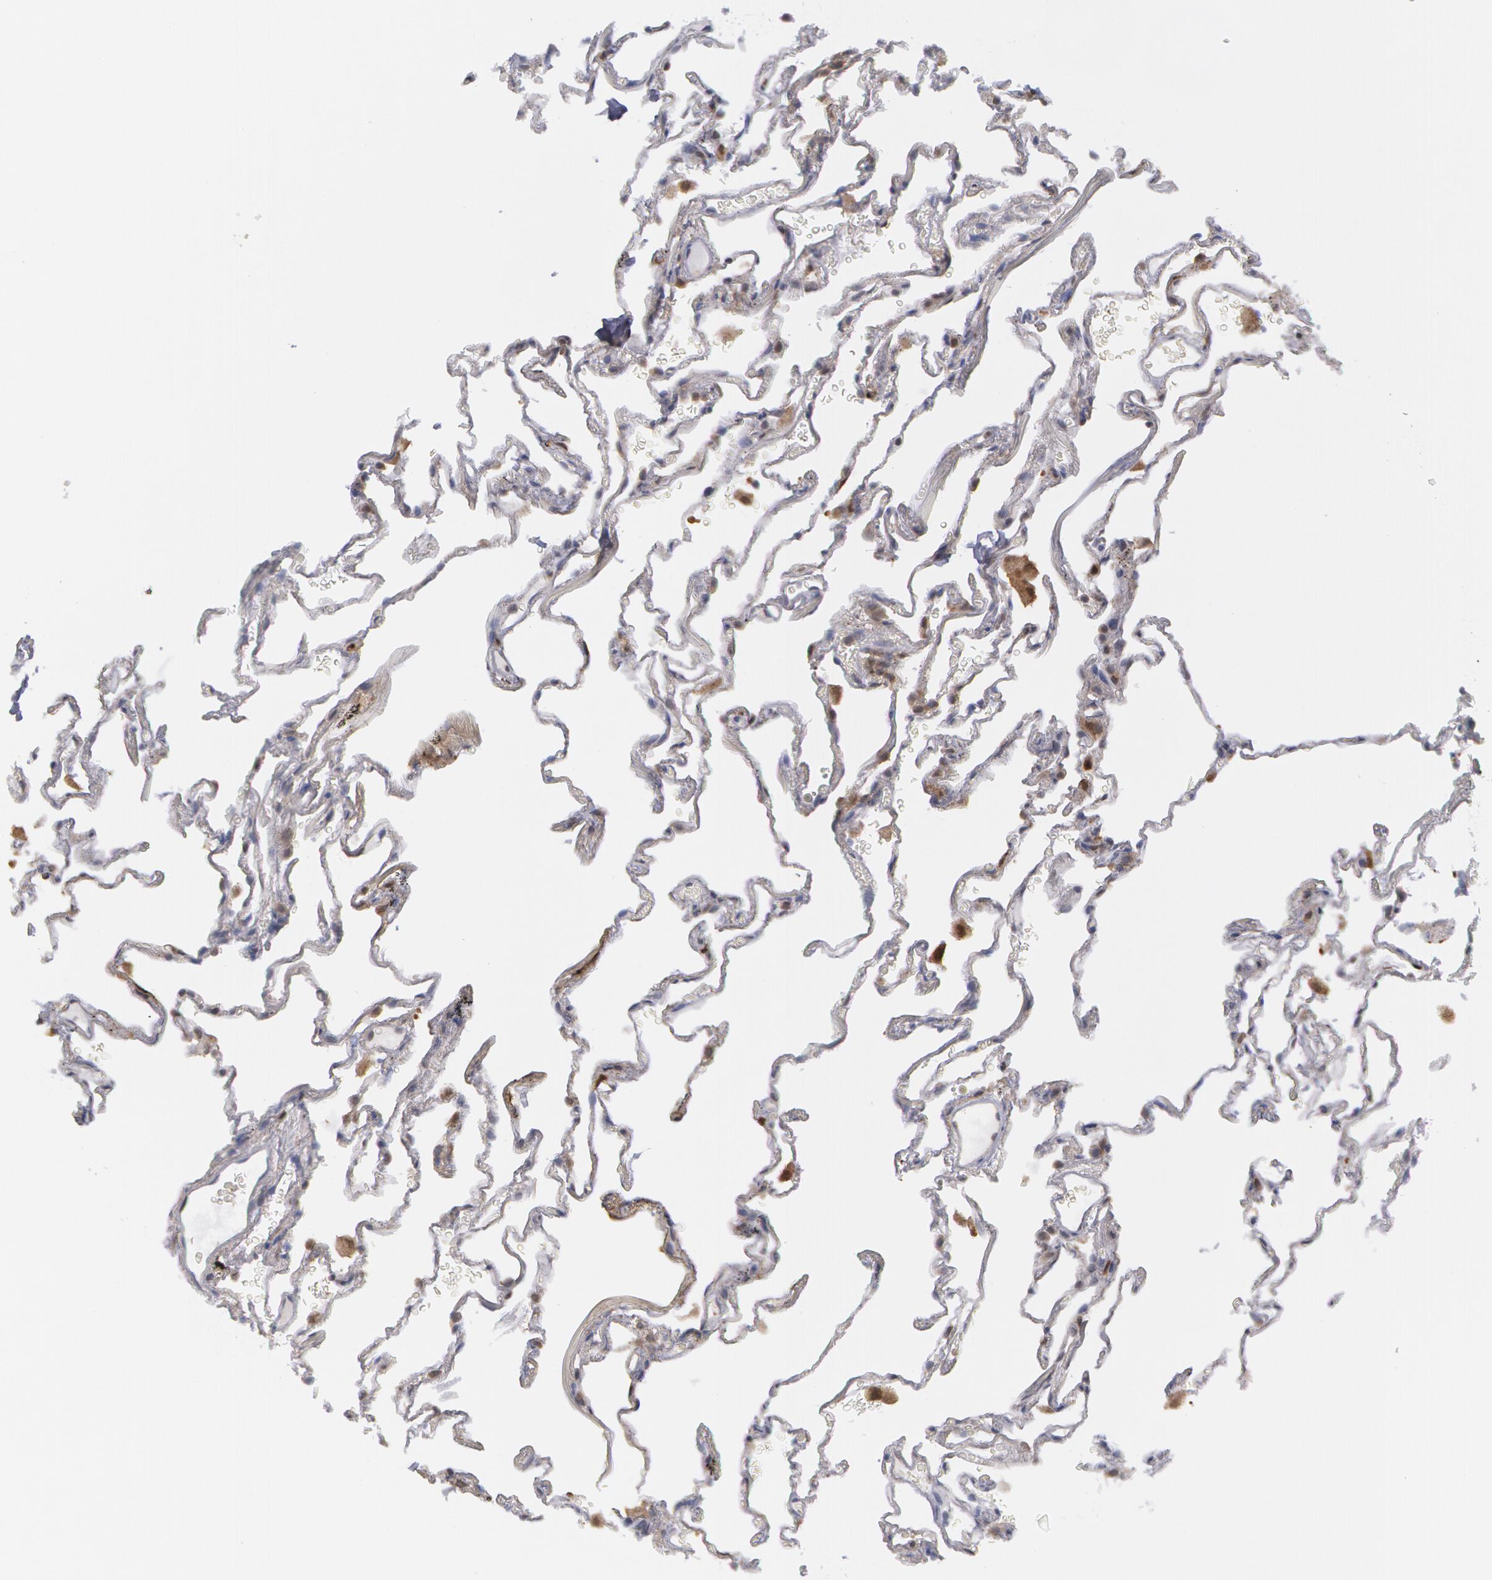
{"staining": {"intensity": "negative", "quantity": "none", "location": "none"}, "tissue": "lung", "cell_type": "Alveolar cells", "image_type": "normal", "snomed": [{"axis": "morphology", "description": "Normal tissue, NOS"}, {"axis": "morphology", "description": "Inflammation, NOS"}, {"axis": "topography", "description": "Lung"}], "caption": "DAB (3,3'-diaminobenzidine) immunohistochemical staining of unremarkable lung displays no significant staining in alveolar cells.", "gene": "TXNRD1", "patient": {"sex": "male", "age": 69}}